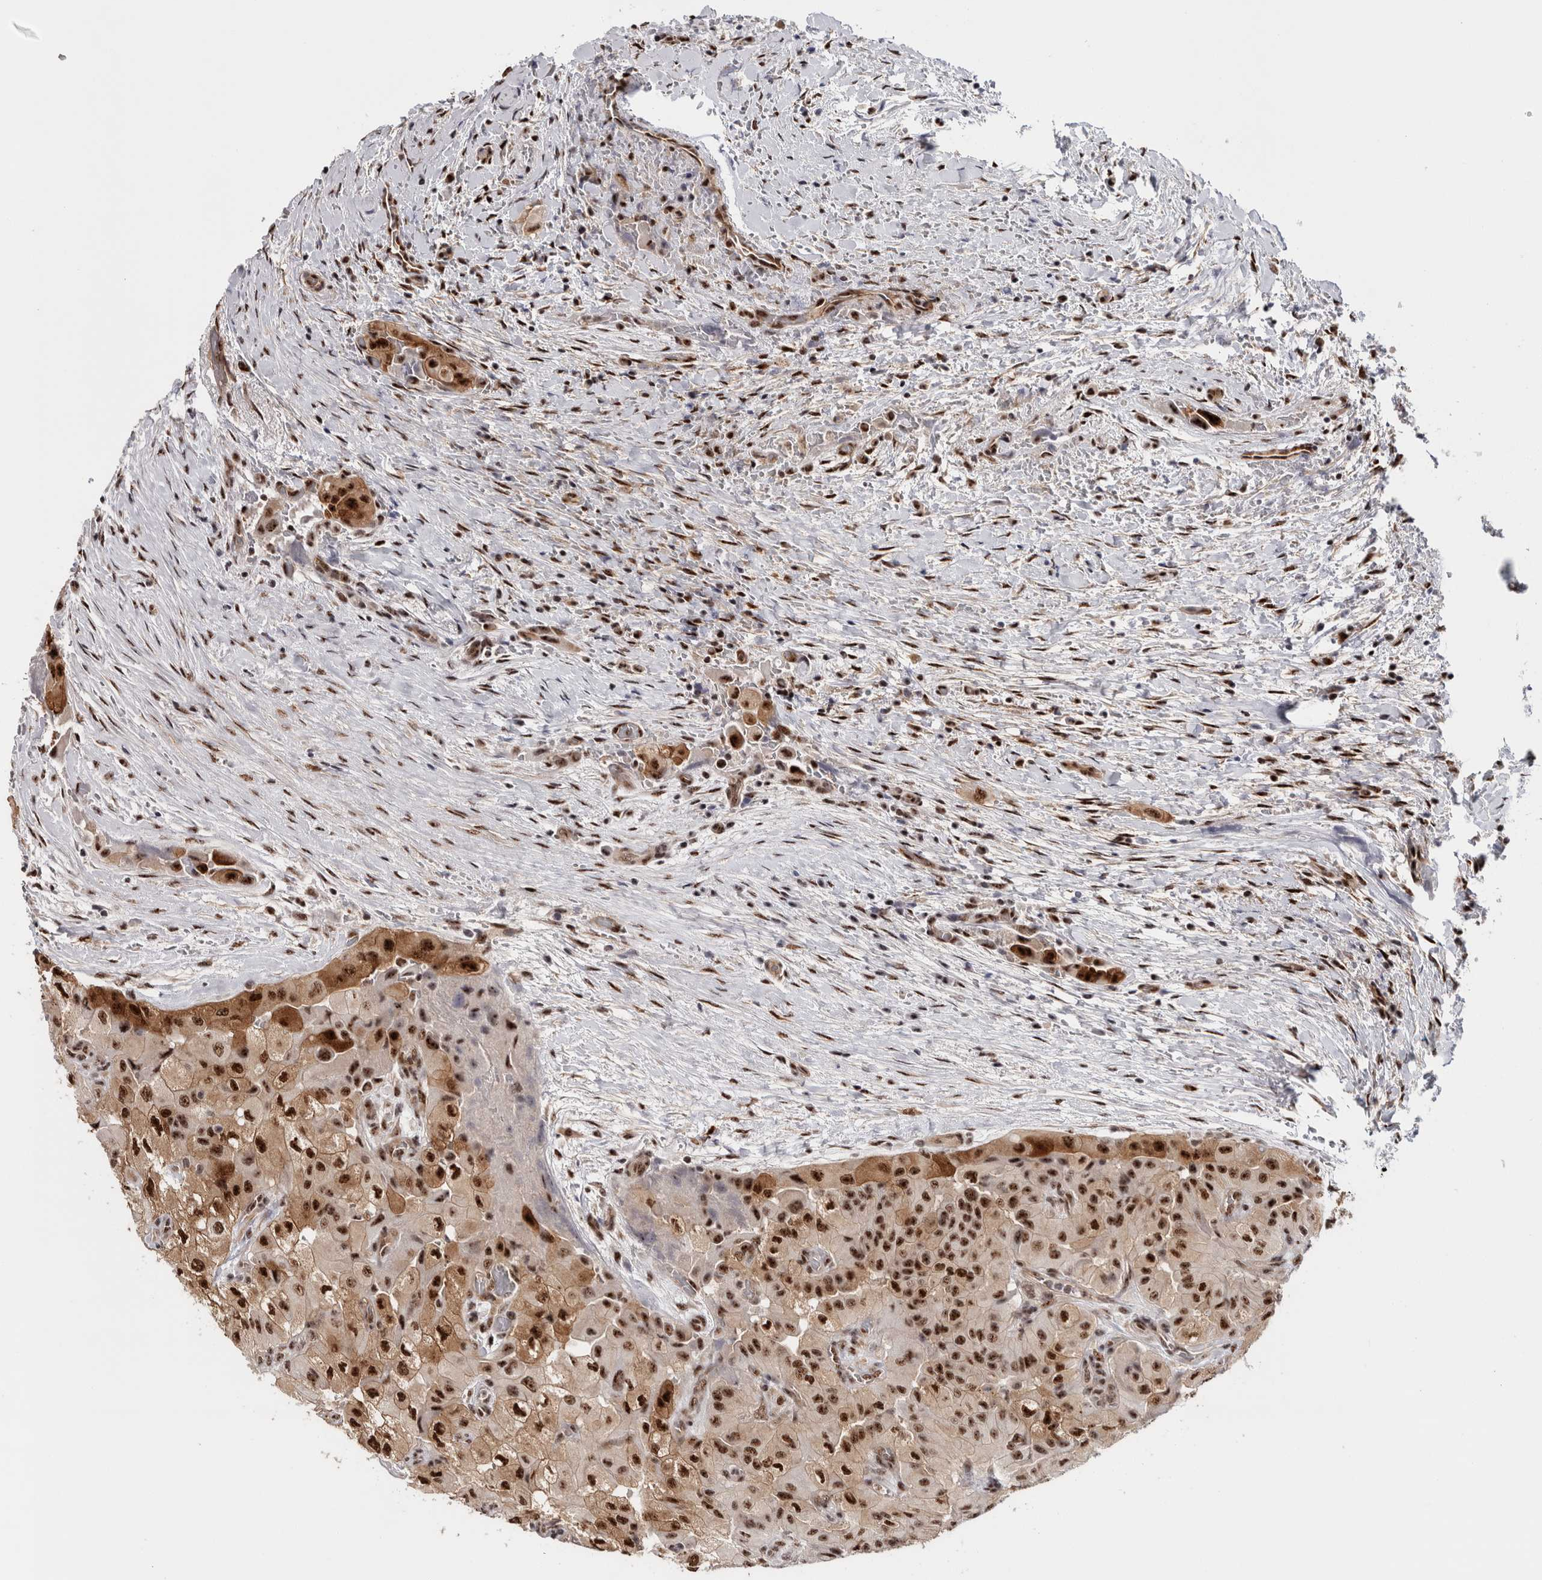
{"staining": {"intensity": "strong", "quantity": ">75%", "location": "cytoplasmic/membranous,nuclear"}, "tissue": "thyroid cancer", "cell_type": "Tumor cells", "image_type": "cancer", "snomed": [{"axis": "morphology", "description": "Papillary adenocarcinoma, NOS"}, {"axis": "topography", "description": "Thyroid gland"}], "caption": "Immunohistochemical staining of thyroid papillary adenocarcinoma reveals strong cytoplasmic/membranous and nuclear protein expression in about >75% of tumor cells.", "gene": "MKNK1", "patient": {"sex": "female", "age": 59}}